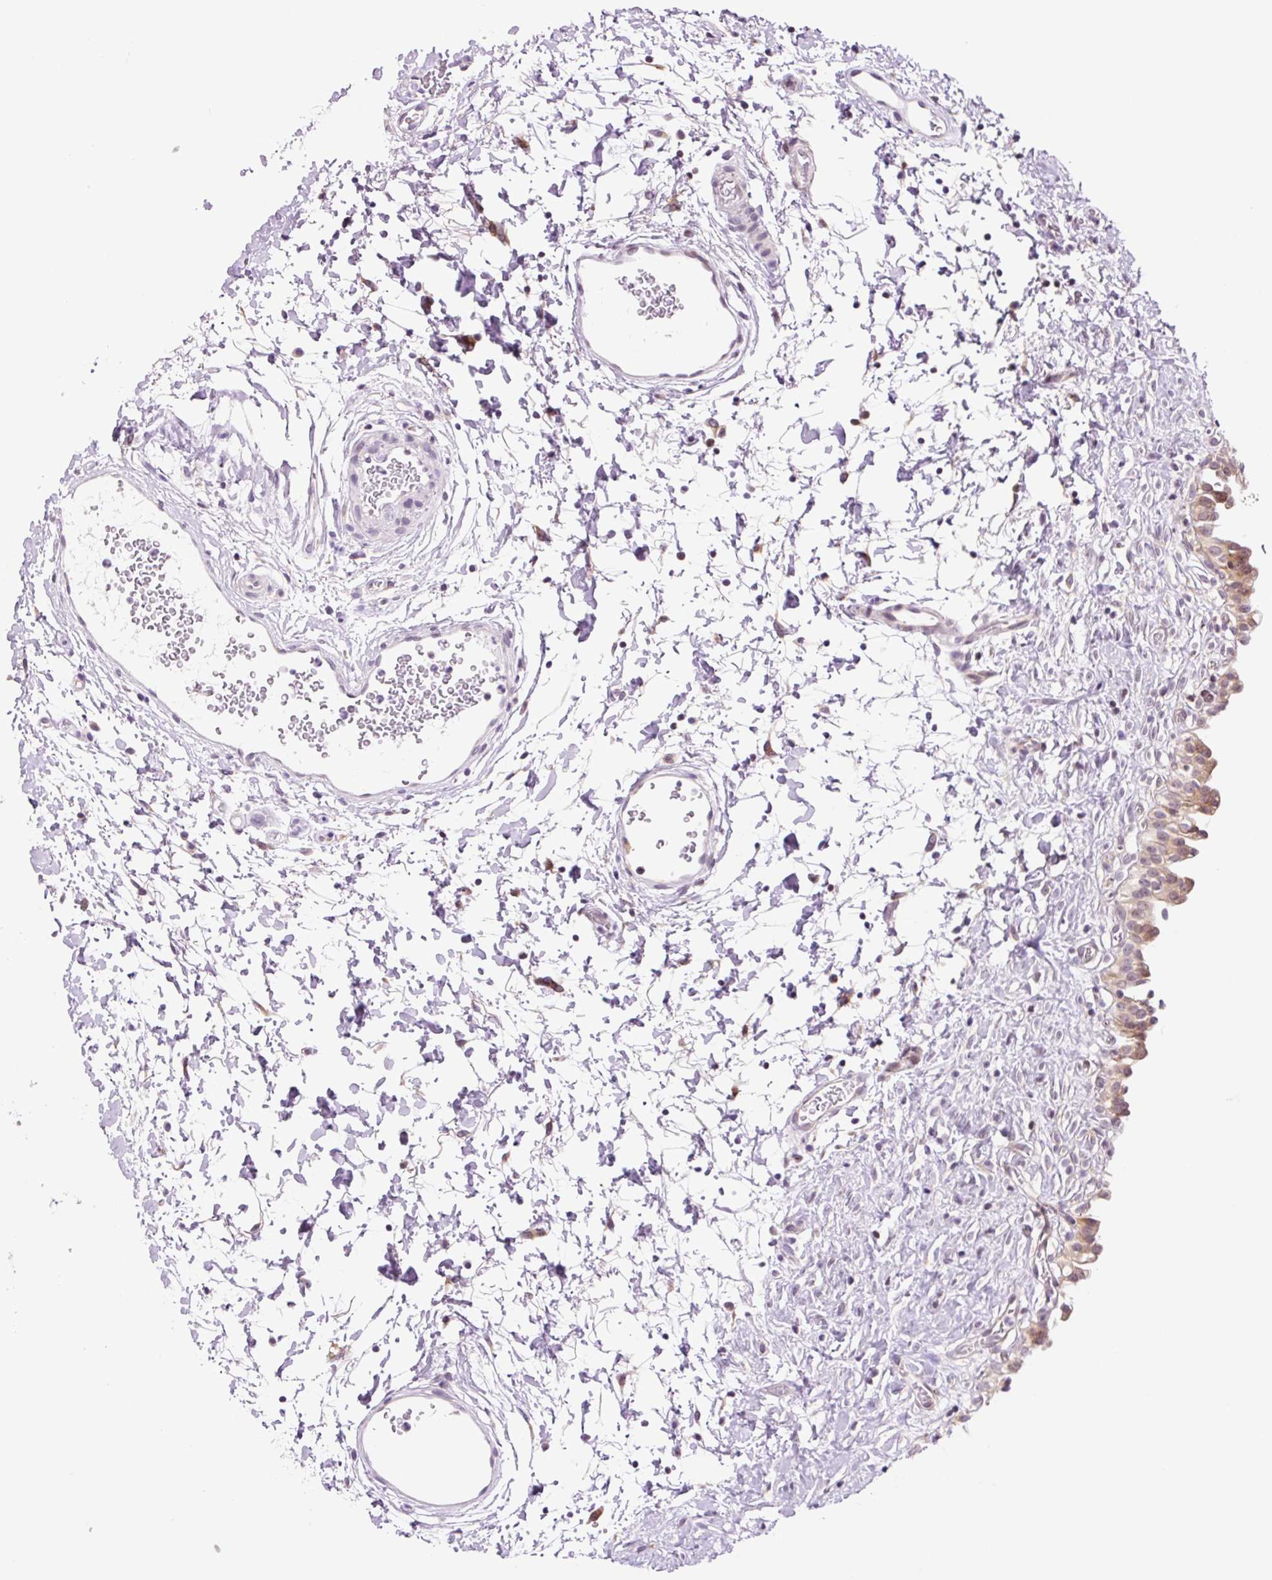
{"staining": {"intensity": "moderate", "quantity": ">75%", "location": "cytoplasmic/membranous,nuclear"}, "tissue": "urinary bladder", "cell_type": "Urothelial cells", "image_type": "normal", "snomed": [{"axis": "morphology", "description": "Normal tissue, NOS"}, {"axis": "topography", "description": "Urinary bladder"}], "caption": "A high-resolution photomicrograph shows IHC staining of unremarkable urinary bladder, which reveals moderate cytoplasmic/membranous,nuclear staining in approximately >75% of urothelial cells. Immunohistochemistry (ihc) stains the protein of interest in brown and the nuclei are stained blue.", "gene": "RPL41", "patient": {"sex": "male", "age": 51}}